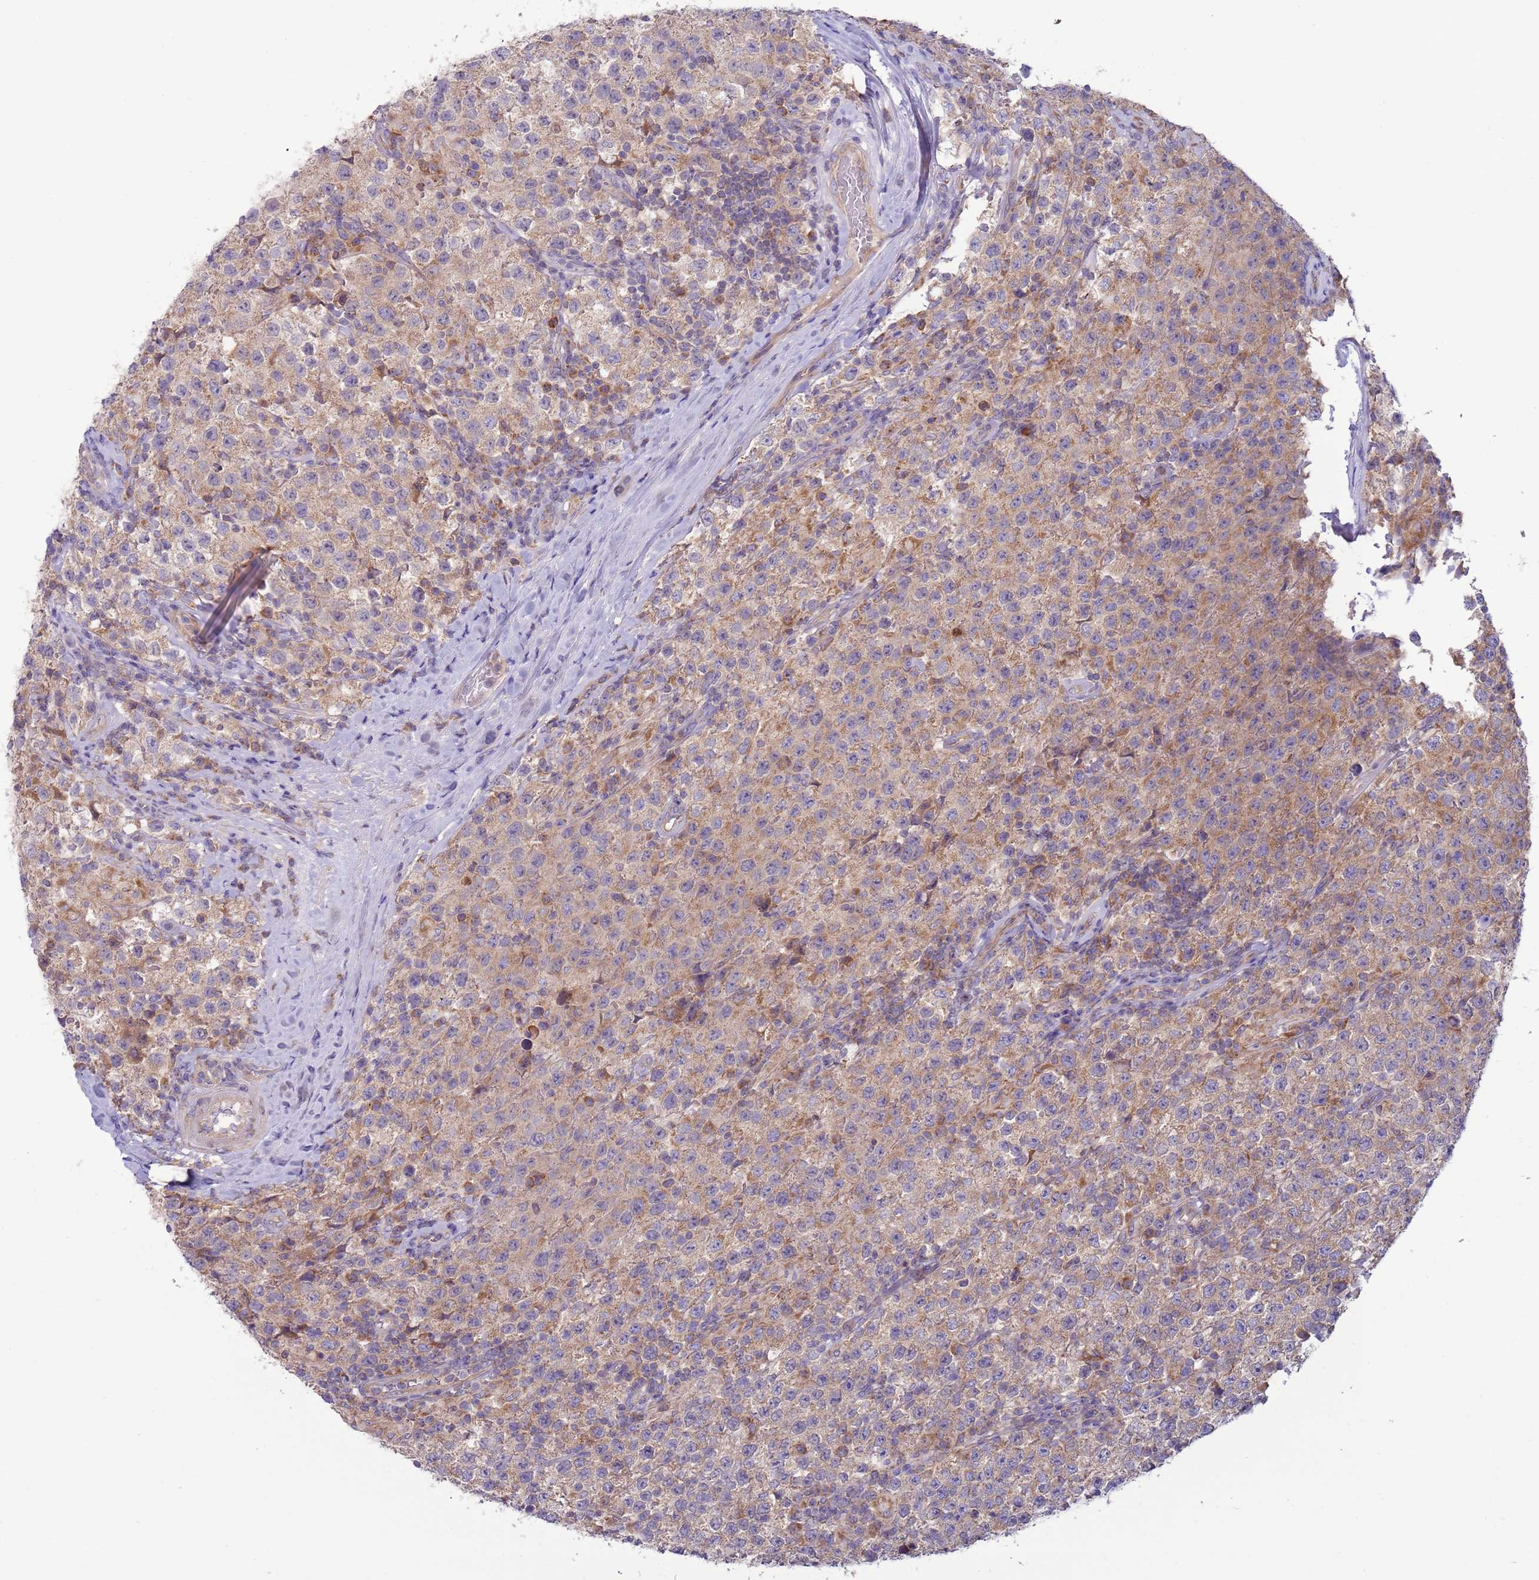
{"staining": {"intensity": "weak", "quantity": ">75%", "location": "cytoplasmic/membranous"}, "tissue": "testis cancer", "cell_type": "Tumor cells", "image_type": "cancer", "snomed": [{"axis": "morphology", "description": "Seminoma, NOS"}, {"axis": "morphology", "description": "Carcinoma, Embryonal, NOS"}, {"axis": "topography", "description": "Testis"}], "caption": "DAB (3,3'-diaminobenzidine) immunohistochemical staining of embryonal carcinoma (testis) shows weak cytoplasmic/membranous protein expression in approximately >75% of tumor cells.", "gene": "UQCRQ", "patient": {"sex": "male", "age": 41}}